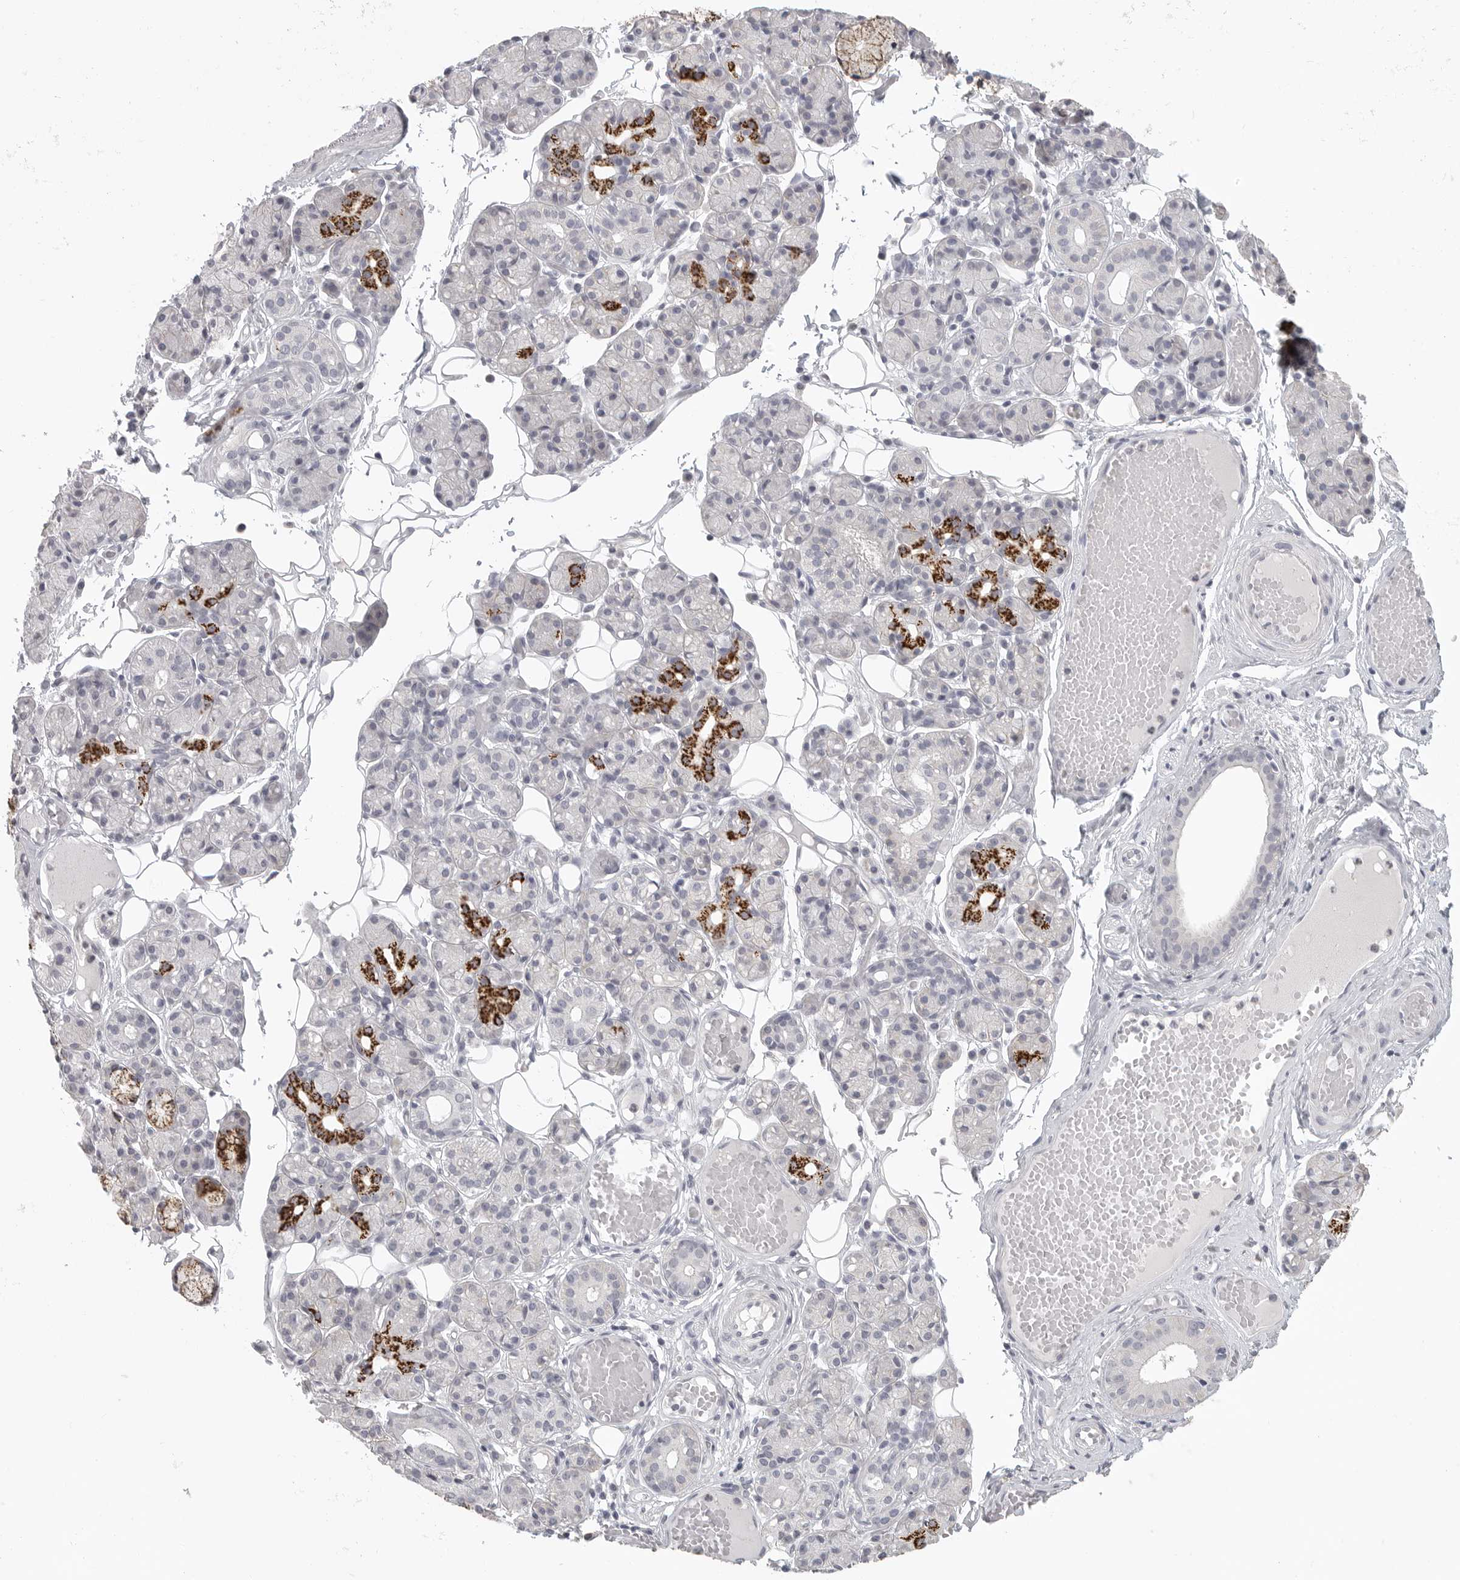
{"staining": {"intensity": "strong", "quantity": "<25%", "location": "cytoplasmic/membranous"}, "tissue": "salivary gland", "cell_type": "Glandular cells", "image_type": "normal", "snomed": [{"axis": "morphology", "description": "Normal tissue, NOS"}, {"axis": "topography", "description": "Salivary gland"}], "caption": "Brown immunohistochemical staining in benign human salivary gland displays strong cytoplasmic/membranous positivity in approximately <25% of glandular cells. (DAB (3,3'-diaminobenzidine) = brown stain, brightfield microscopy at high magnification).", "gene": "HMGCS2", "patient": {"sex": "male", "age": 63}}